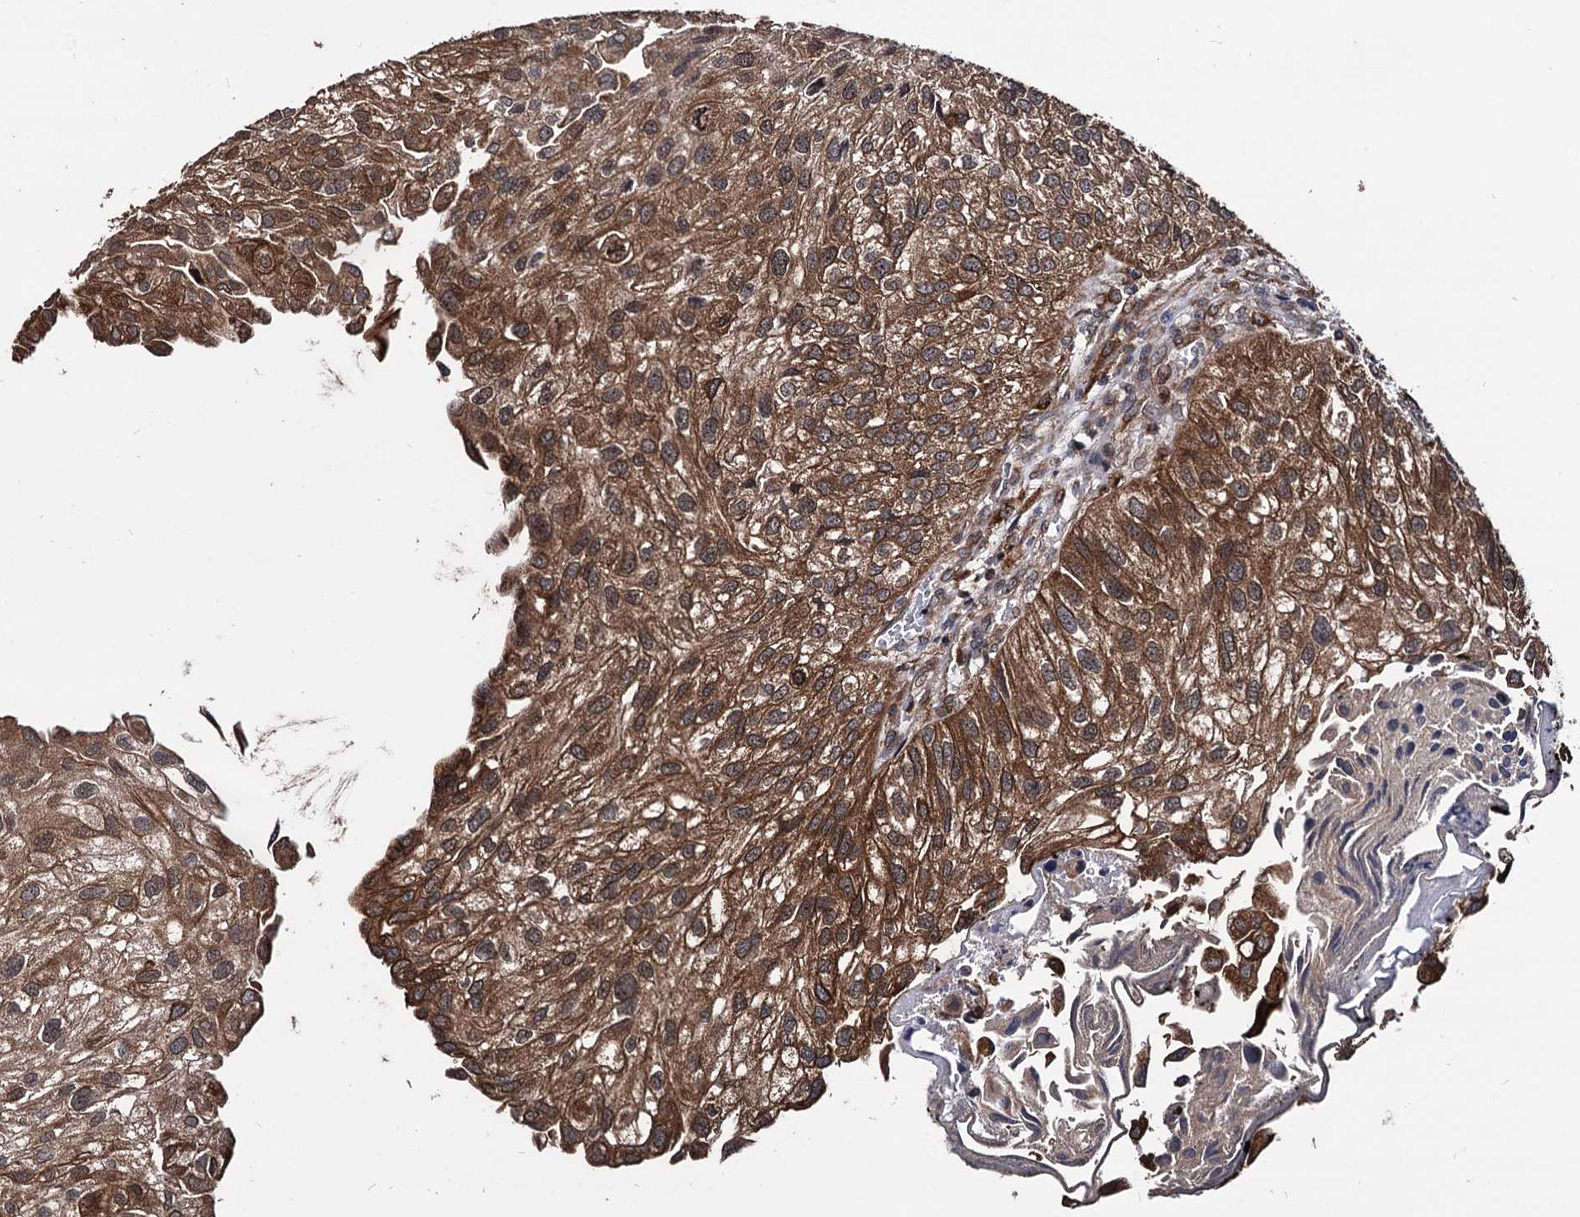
{"staining": {"intensity": "strong", "quantity": ">75%", "location": "cytoplasmic/membranous"}, "tissue": "urothelial cancer", "cell_type": "Tumor cells", "image_type": "cancer", "snomed": [{"axis": "morphology", "description": "Urothelial carcinoma, Low grade"}, {"axis": "topography", "description": "Urinary bladder"}], "caption": "Immunohistochemistry micrograph of urothelial cancer stained for a protein (brown), which displays high levels of strong cytoplasmic/membranous positivity in about >75% of tumor cells.", "gene": "ANKRD12", "patient": {"sex": "female", "age": 89}}